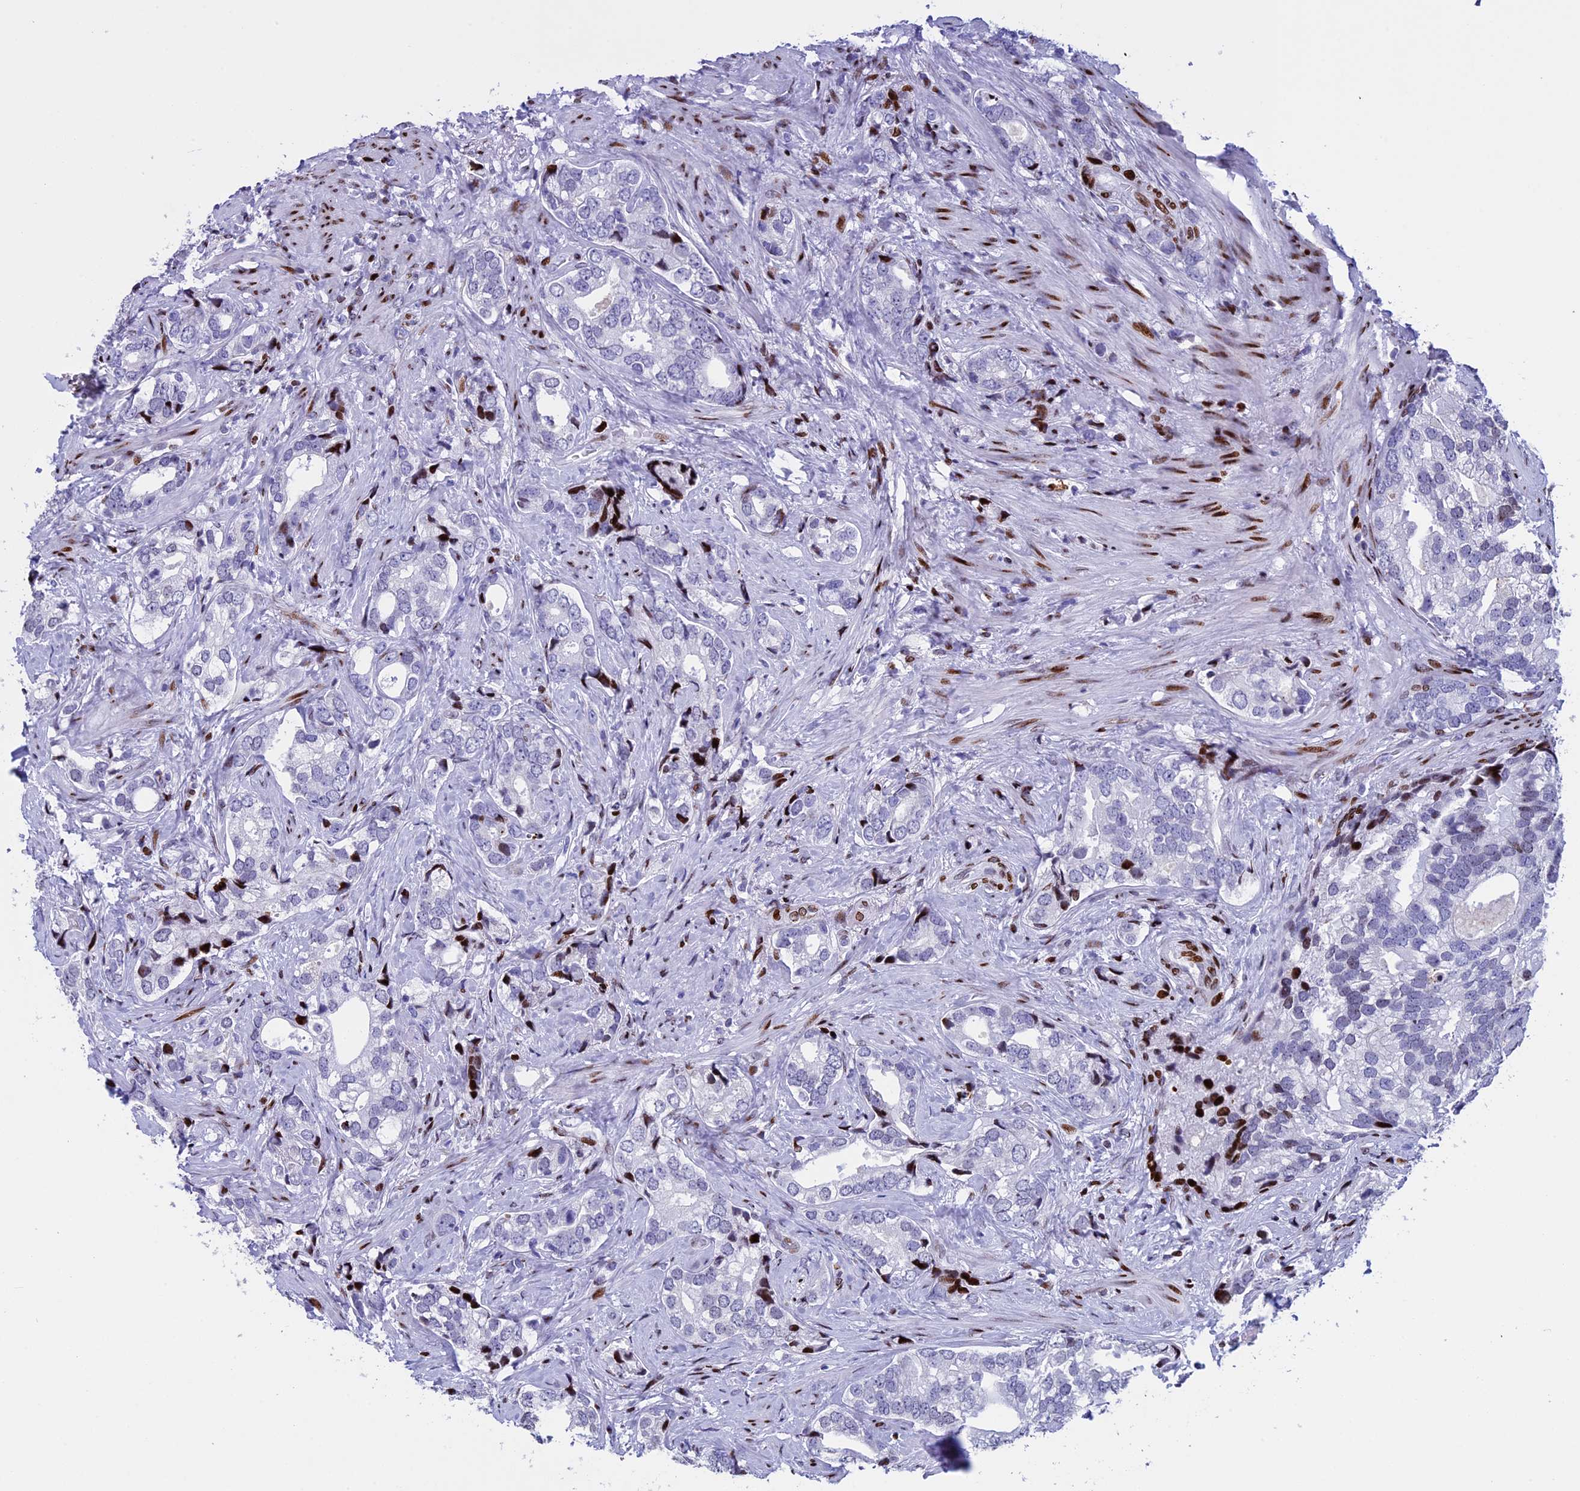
{"staining": {"intensity": "strong", "quantity": "<25%", "location": "nuclear"}, "tissue": "prostate cancer", "cell_type": "Tumor cells", "image_type": "cancer", "snomed": [{"axis": "morphology", "description": "Adenocarcinoma, High grade"}, {"axis": "topography", "description": "Prostate"}], "caption": "Brown immunohistochemical staining in human prostate cancer exhibits strong nuclear staining in approximately <25% of tumor cells.", "gene": "BTBD3", "patient": {"sex": "male", "age": 75}}